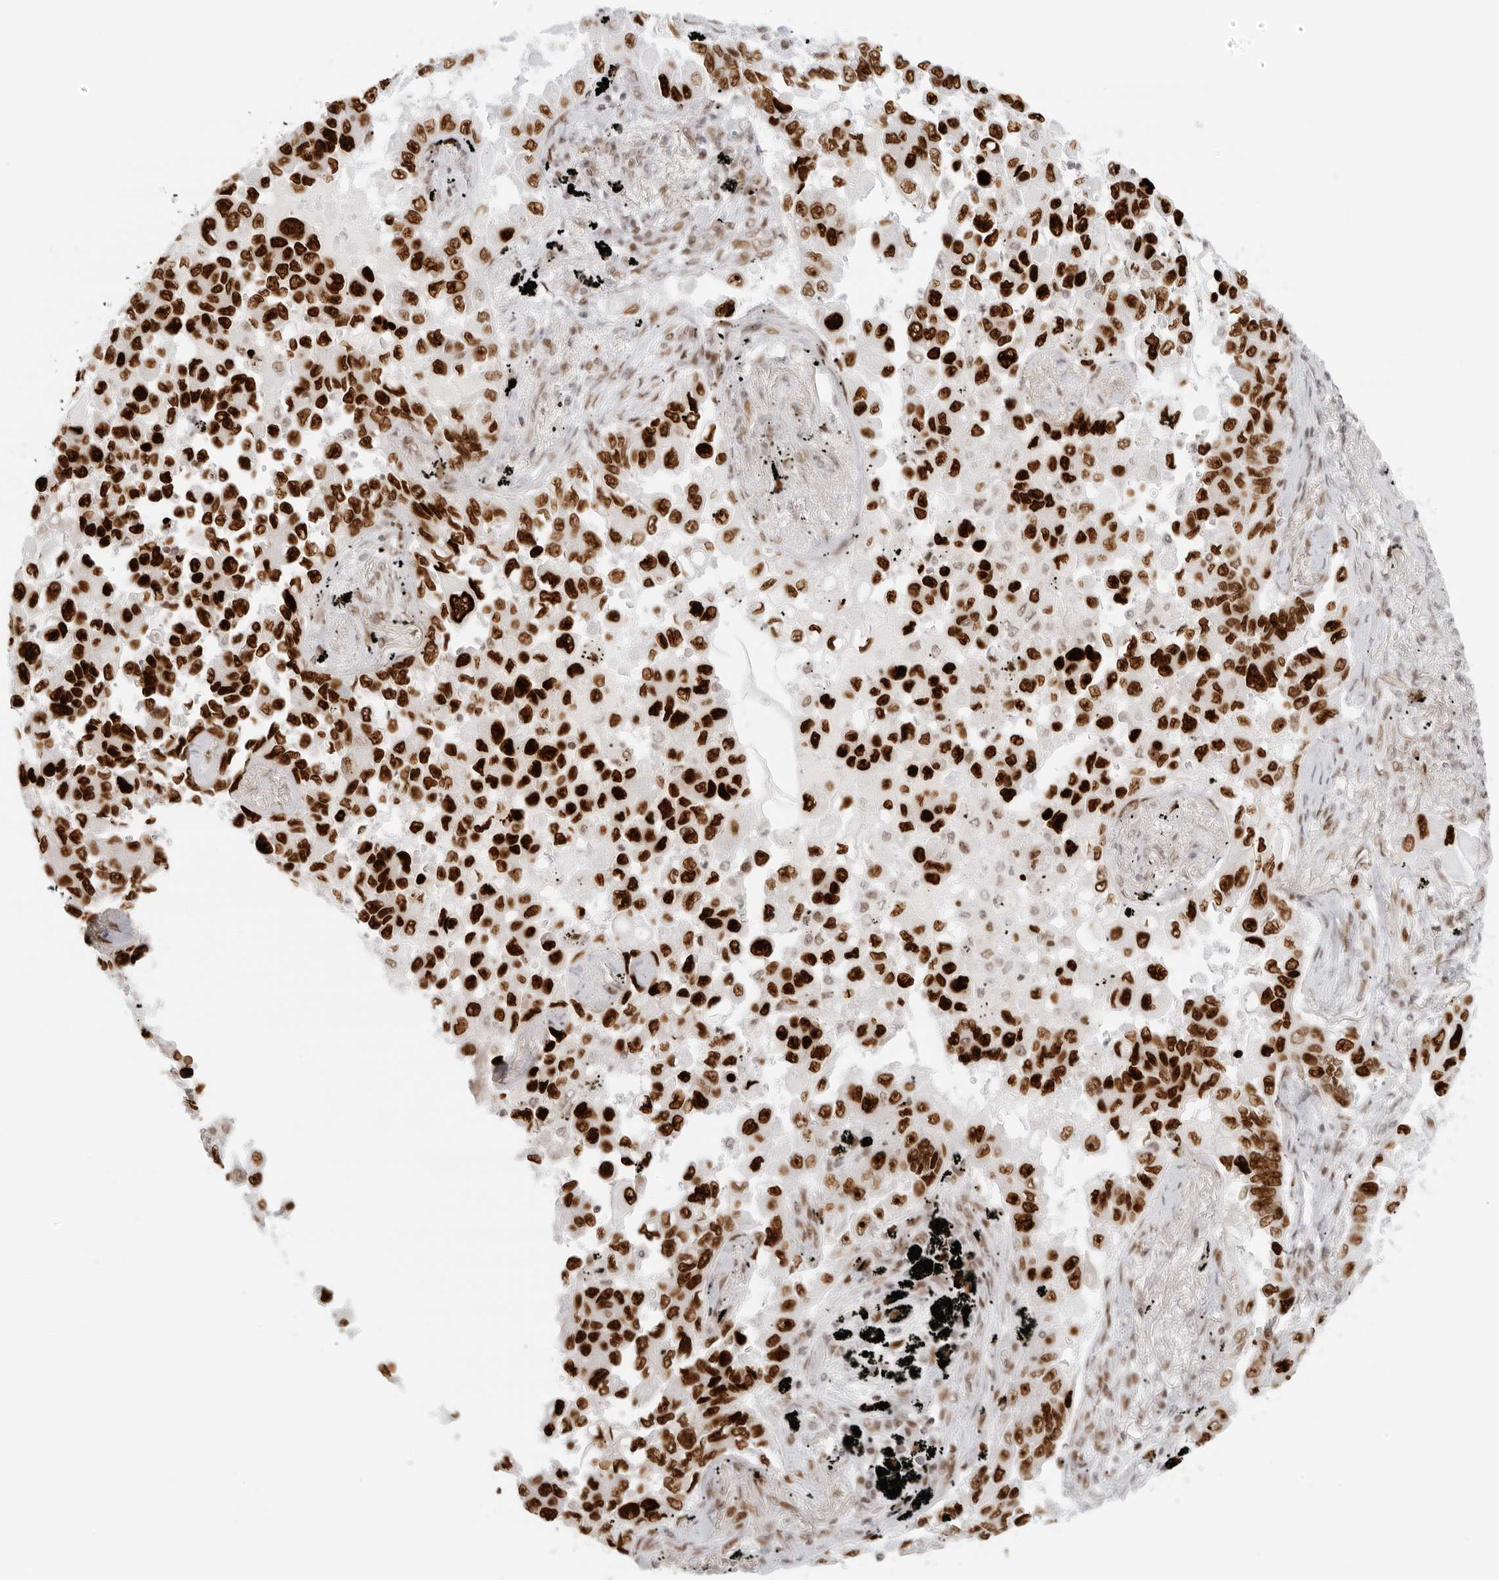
{"staining": {"intensity": "strong", "quantity": ">75%", "location": "nuclear"}, "tissue": "lung cancer", "cell_type": "Tumor cells", "image_type": "cancer", "snomed": [{"axis": "morphology", "description": "Adenocarcinoma, NOS"}, {"axis": "topography", "description": "Lung"}], "caption": "Tumor cells show high levels of strong nuclear positivity in about >75% of cells in adenocarcinoma (lung). (IHC, brightfield microscopy, high magnification).", "gene": "RCC1", "patient": {"sex": "female", "age": 67}}